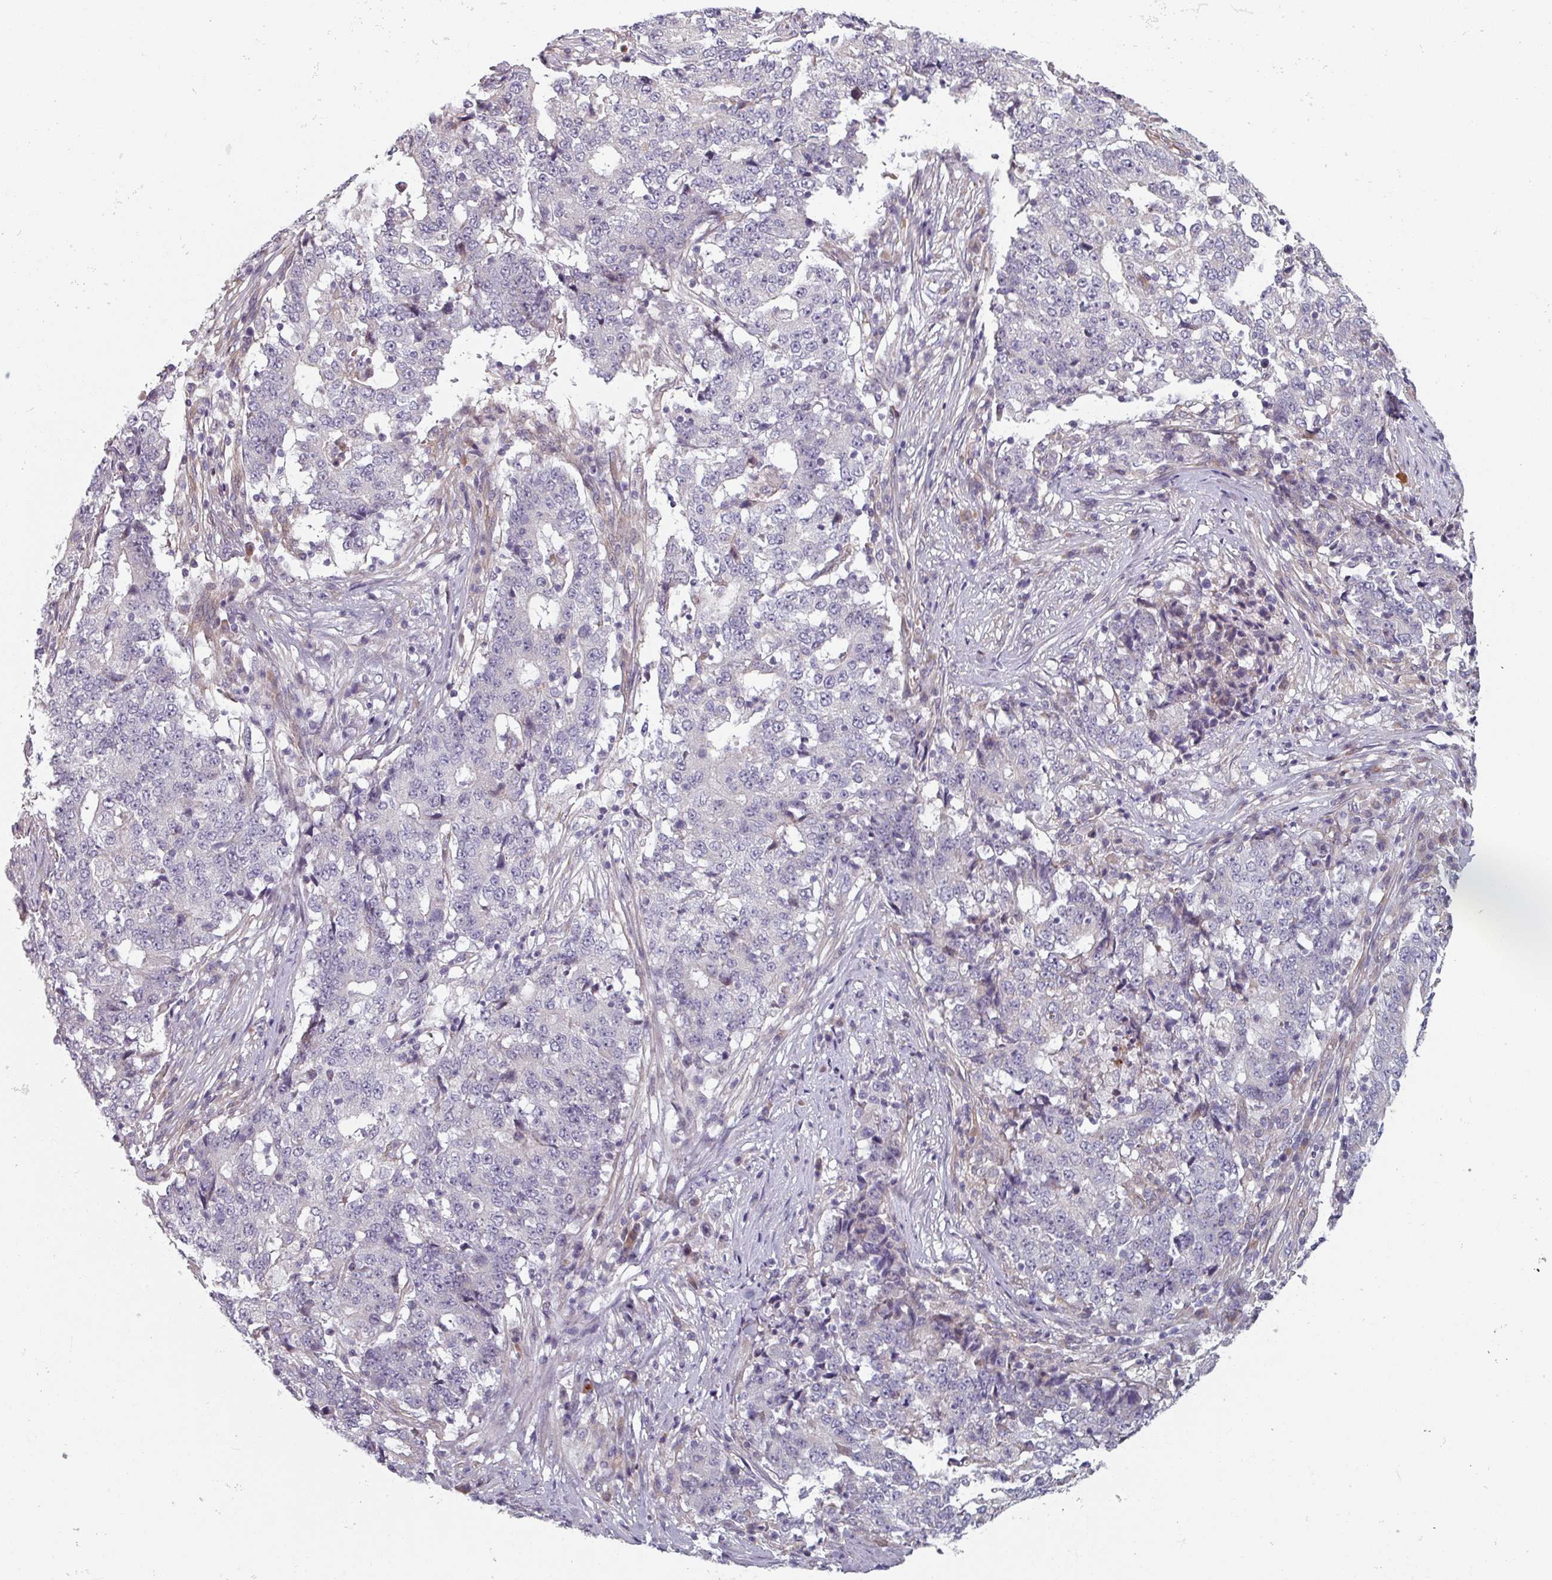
{"staining": {"intensity": "negative", "quantity": "none", "location": "none"}, "tissue": "stomach cancer", "cell_type": "Tumor cells", "image_type": "cancer", "snomed": [{"axis": "morphology", "description": "Adenocarcinoma, NOS"}, {"axis": "topography", "description": "Stomach"}], "caption": "Immunohistochemical staining of human stomach adenocarcinoma displays no significant expression in tumor cells. (DAB IHC with hematoxylin counter stain).", "gene": "C4BPB", "patient": {"sex": "male", "age": 59}}